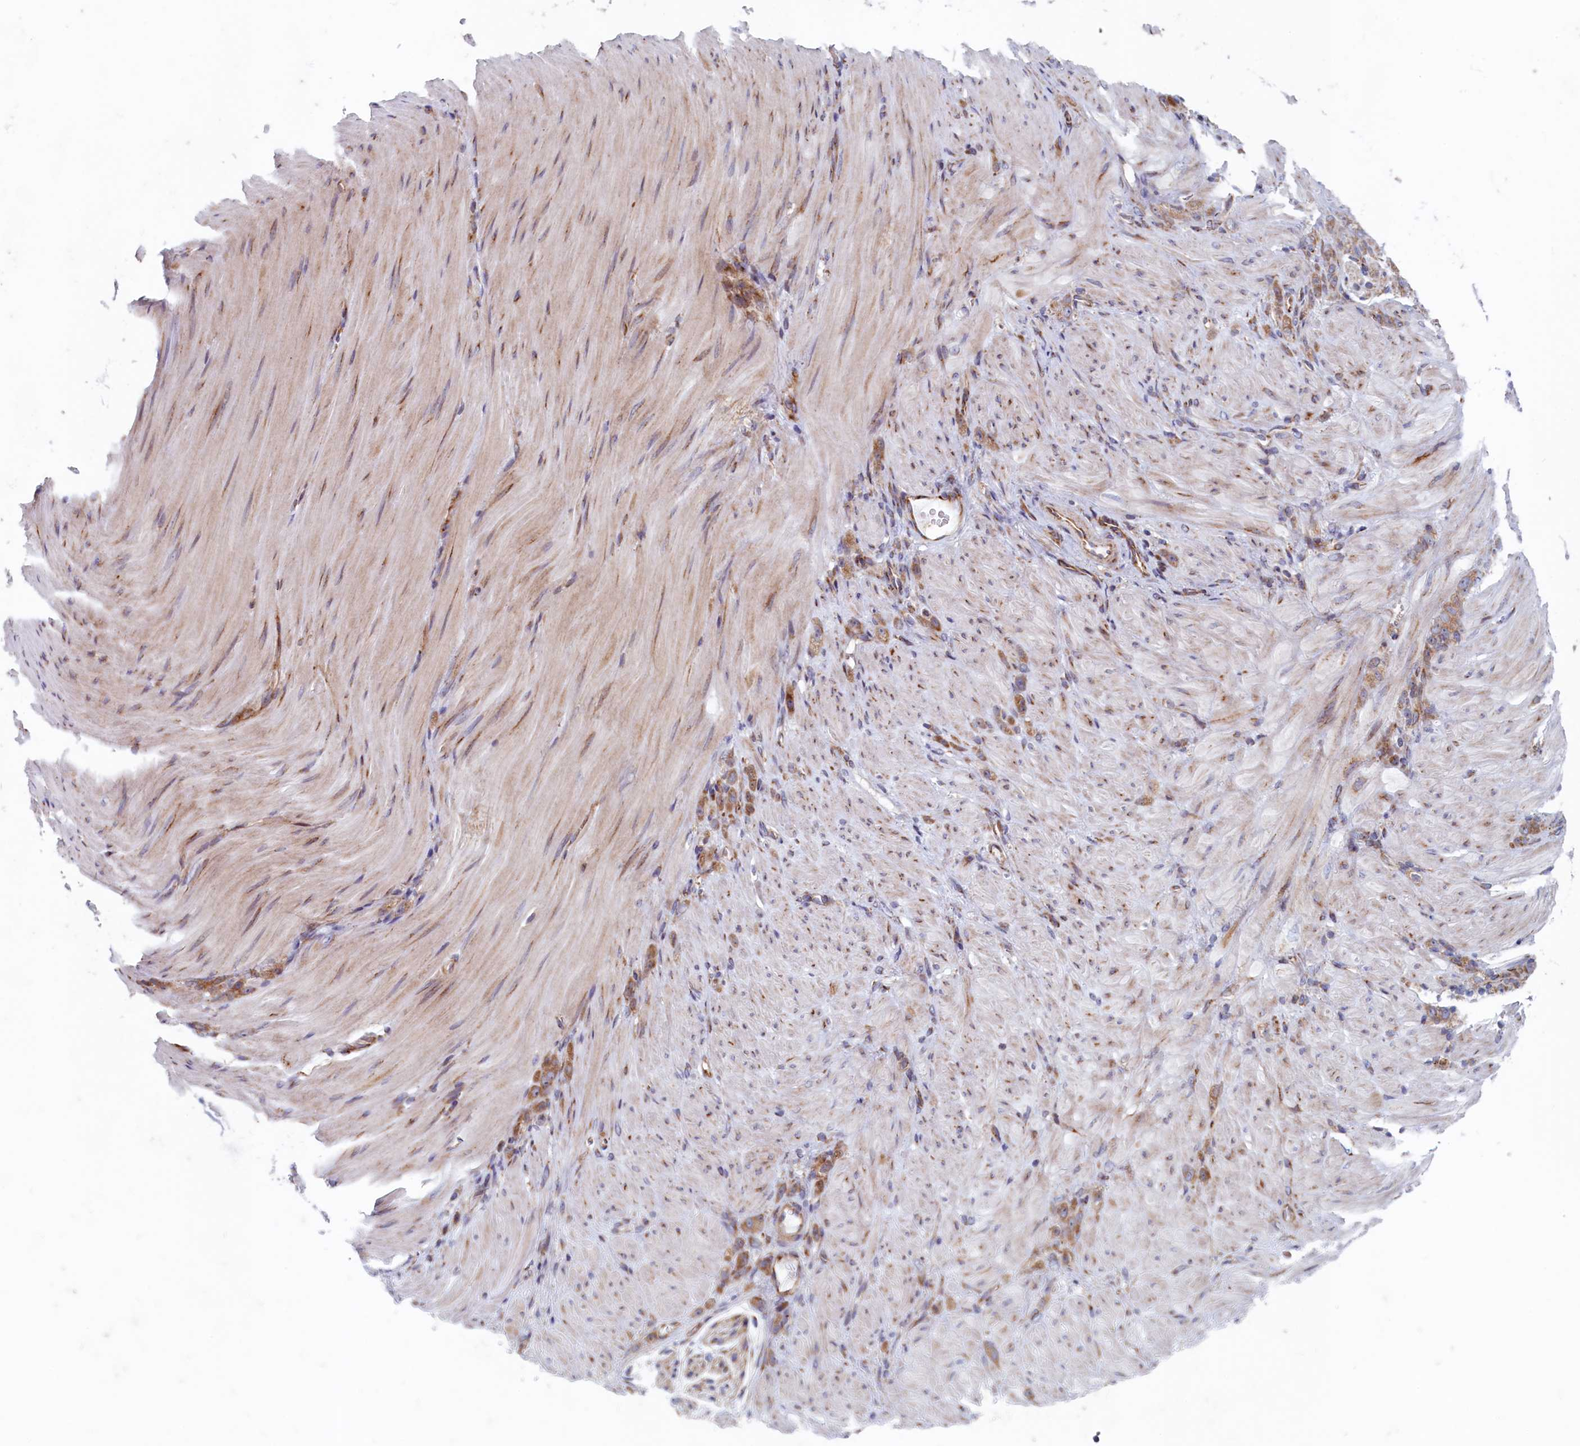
{"staining": {"intensity": "moderate", "quantity": ">75%", "location": "cytoplasmic/membranous"}, "tissue": "stomach cancer", "cell_type": "Tumor cells", "image_type": "cancer", "snomed": [{"axis": "morphology", "description": "Normal tissue, NOS"}, {"axis": "morphology", "description": "Adenocarcinoma, NOS"}, {"axis": "topography", "description": "Stomach"}], "caption": "An immunohistochemistry (IHC) image of neoplastic tissue is shown. Protein staining in brown highlights moderate cytoplasmic/membranous positivity in adenocarcinoma (stomach) within tumor cells.", "gene": "MTFMT", "patient": {"sex": "male", "age": 82}}